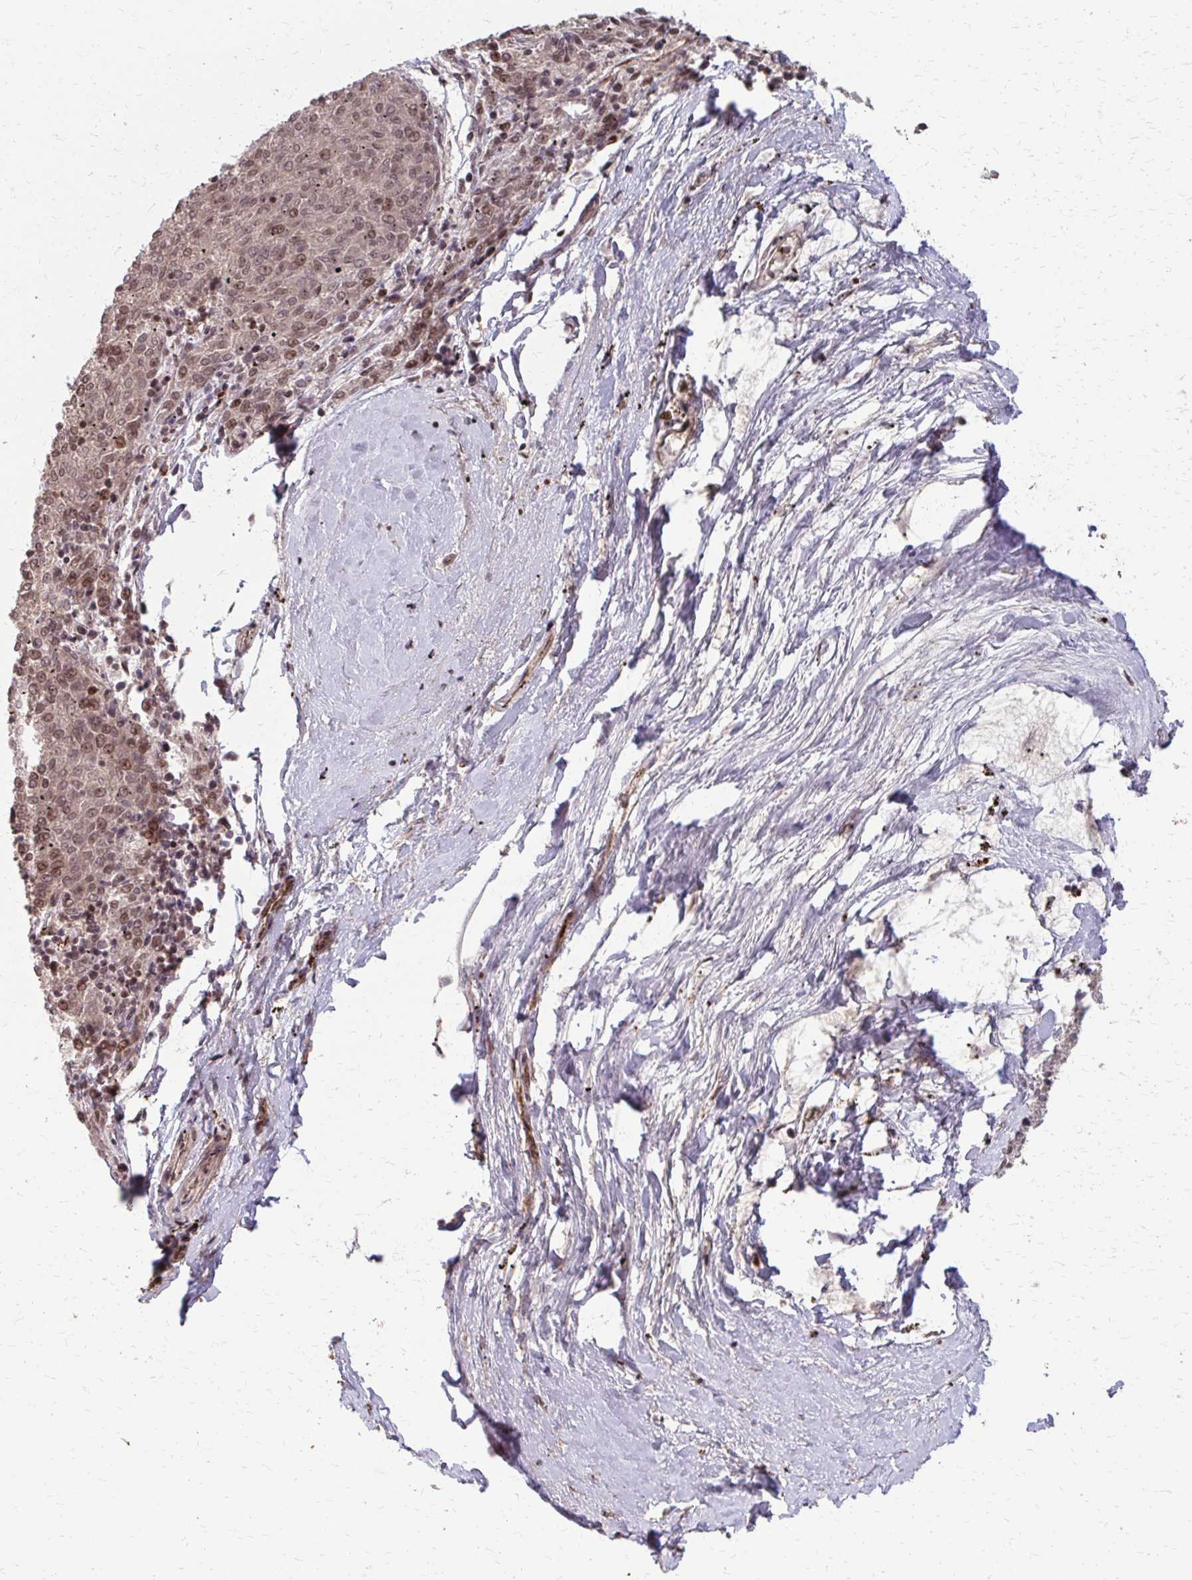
{"staining": {"intensity": "moderate", "quantity": ">75%", "location": "nuclear"}, "tissue": "melanoma", "cell_type": "Tumor cells", "image_type": "cancer", "snomed": [{"axis": "morphology", "description": "Malignant melanoma, NOS"}, {"axis": "topography", "description": "Skin"}], "caption": "Brown immunohistochemical staining in malignant melanoma shows moderate nuclear positivity in about >75% of tumor cells.", "gene": "SS18", "patient": {"sex": "female", "age": 72}}